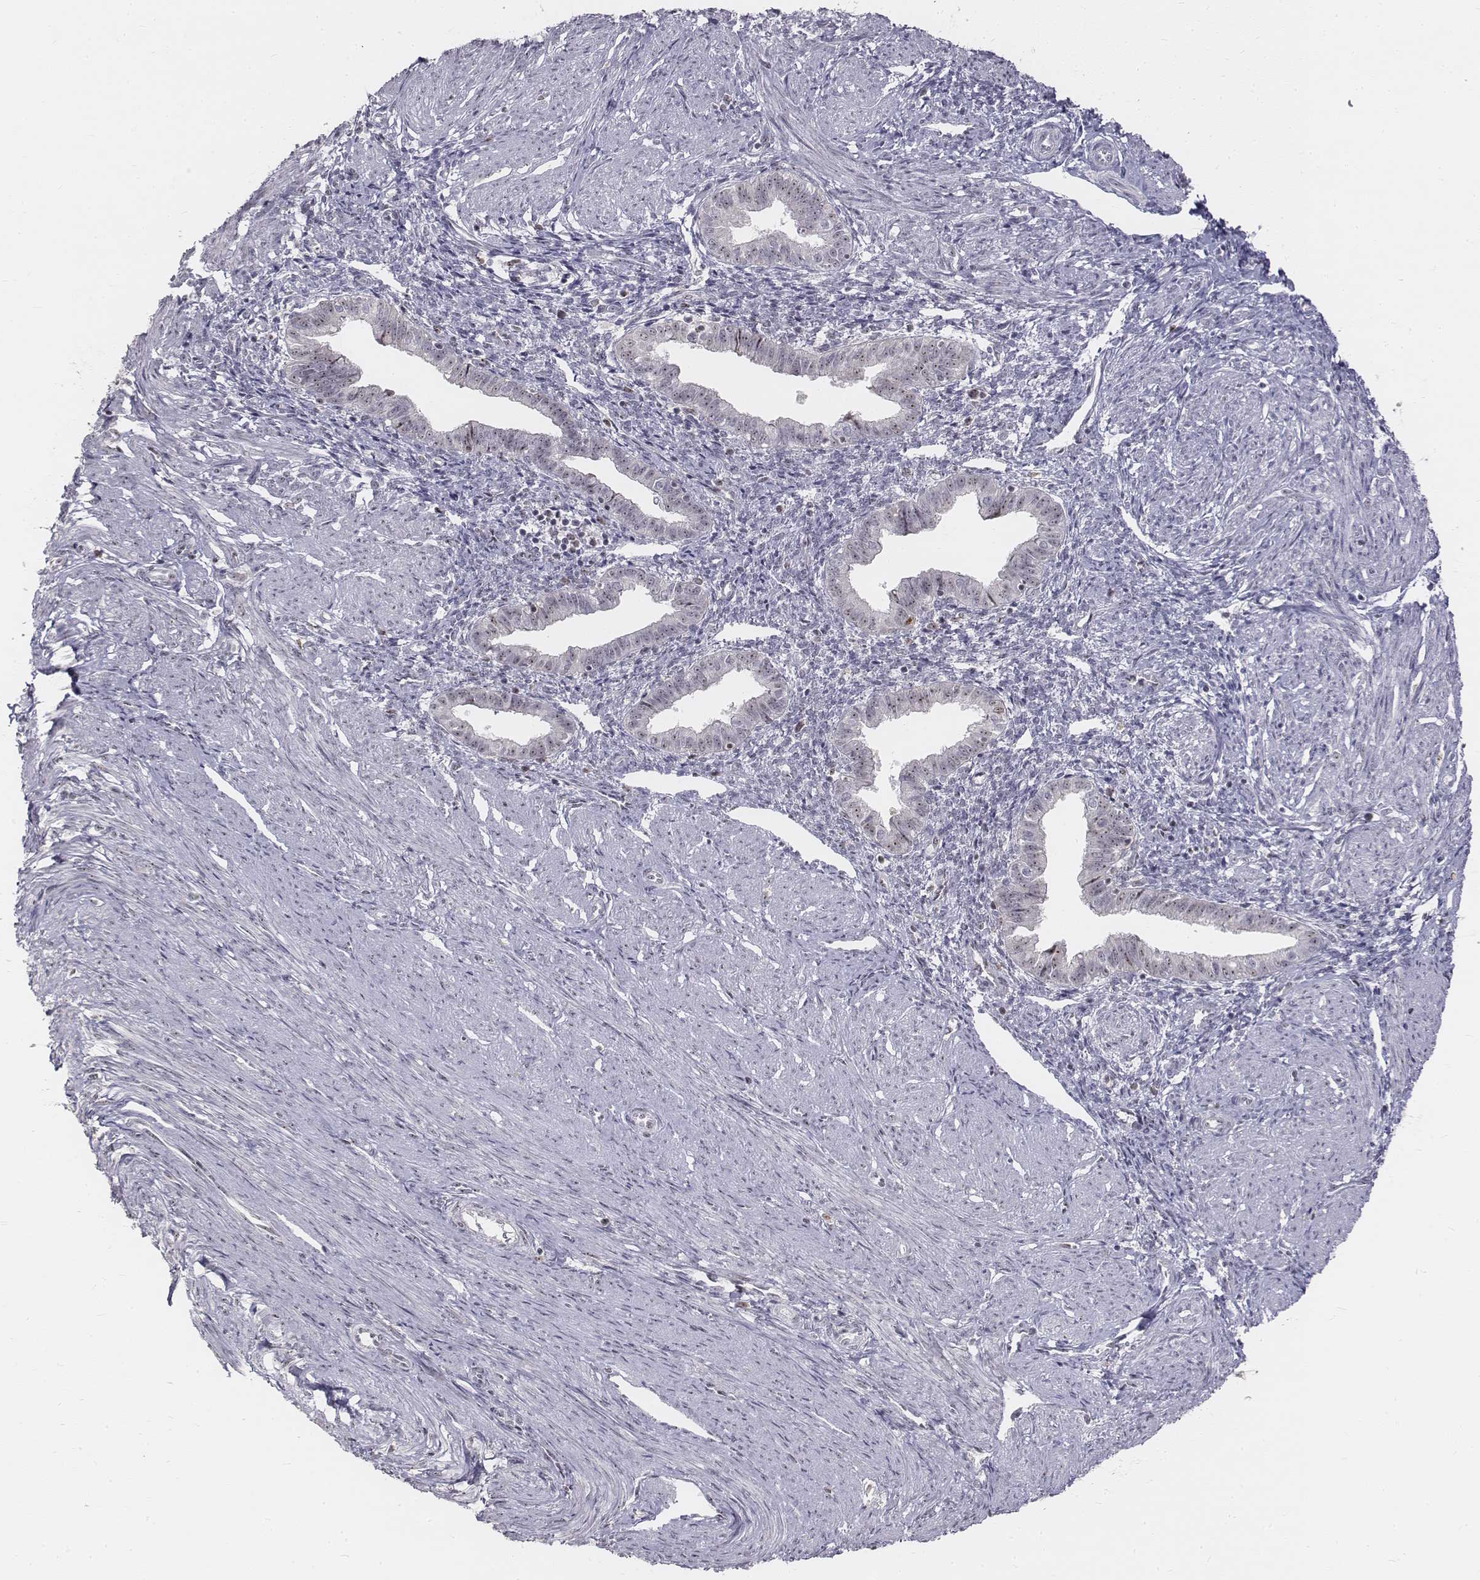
{"staining": {"intensity": "weak", "quantity": "<25%", "location": "nuclear"}, "tissue": "endometrium", "cell_type": "Cells in endometrial stroma", "image_type": "normal", "snomed": [{"axis": "morphology", "description": "Normal tissue, NOS"}, {"axis": "topography", "description": "Endometrium"}], "caption": "Cells in endometrial stroma are negative for brown protein staining in normal endometrium. (DAB IHC, high magnification).", "gene": "PHF6", "patient": {"sex": "female", "age": 37}}